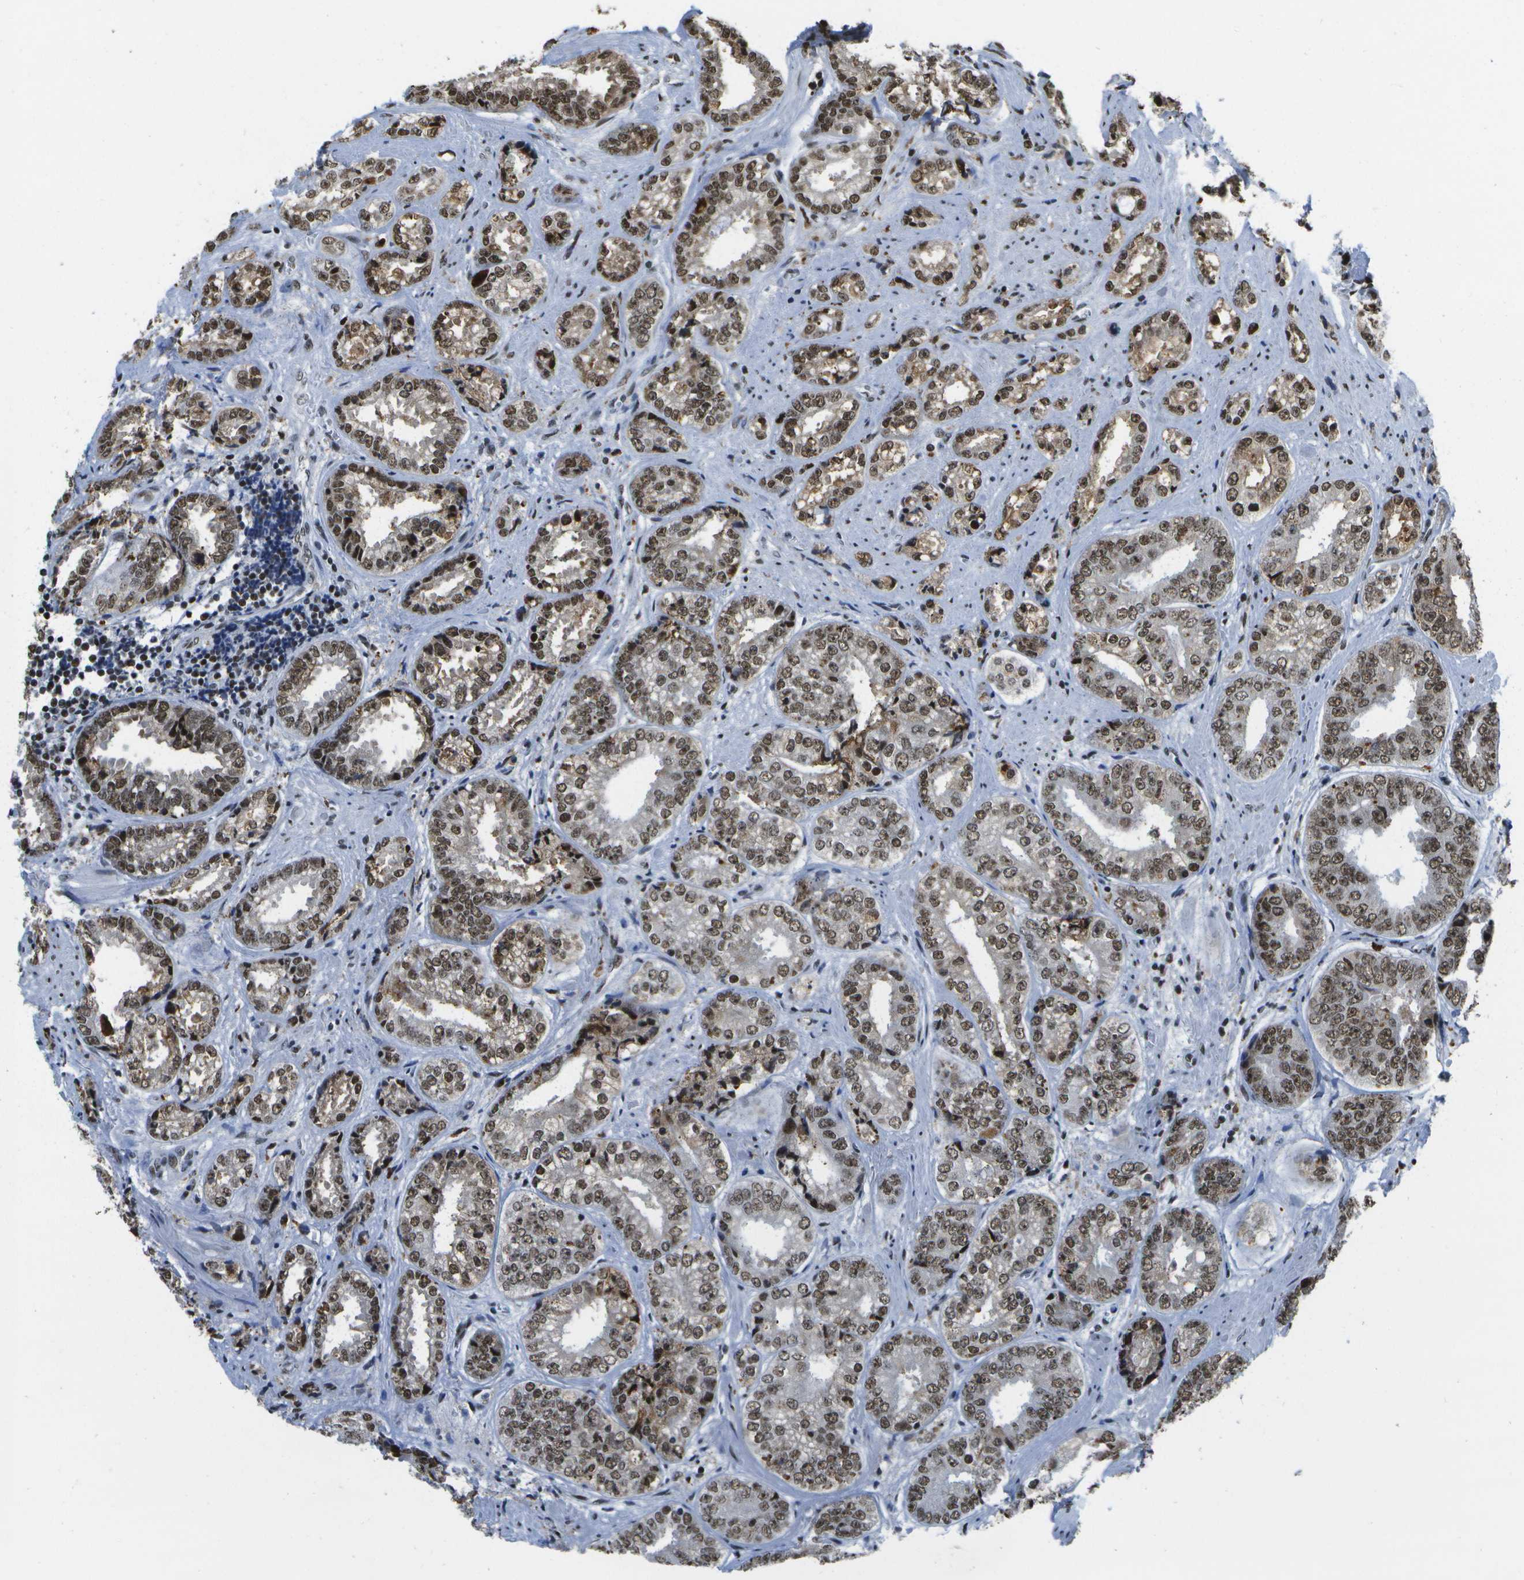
{"staining": {"intensity": "strong", "quantity": ">75%", "location": "nuclear"}, "tissue": "prostate cancer", "cell_type": "Tumor cells", "image_type": "cancer", "snomed": [{"axis": "morphology", "description": "Adenocarcinoma, High grade"}, {"axis": "topography", "description": "Prostate"}], "caption": "Tumor cells exhibit strong nuclear positivity in about >75% of cells in prostate cancer (high-grade adenocarcinoma).", "gene": "NSRP1", "patient": {"sex": "male", "age": 61}}